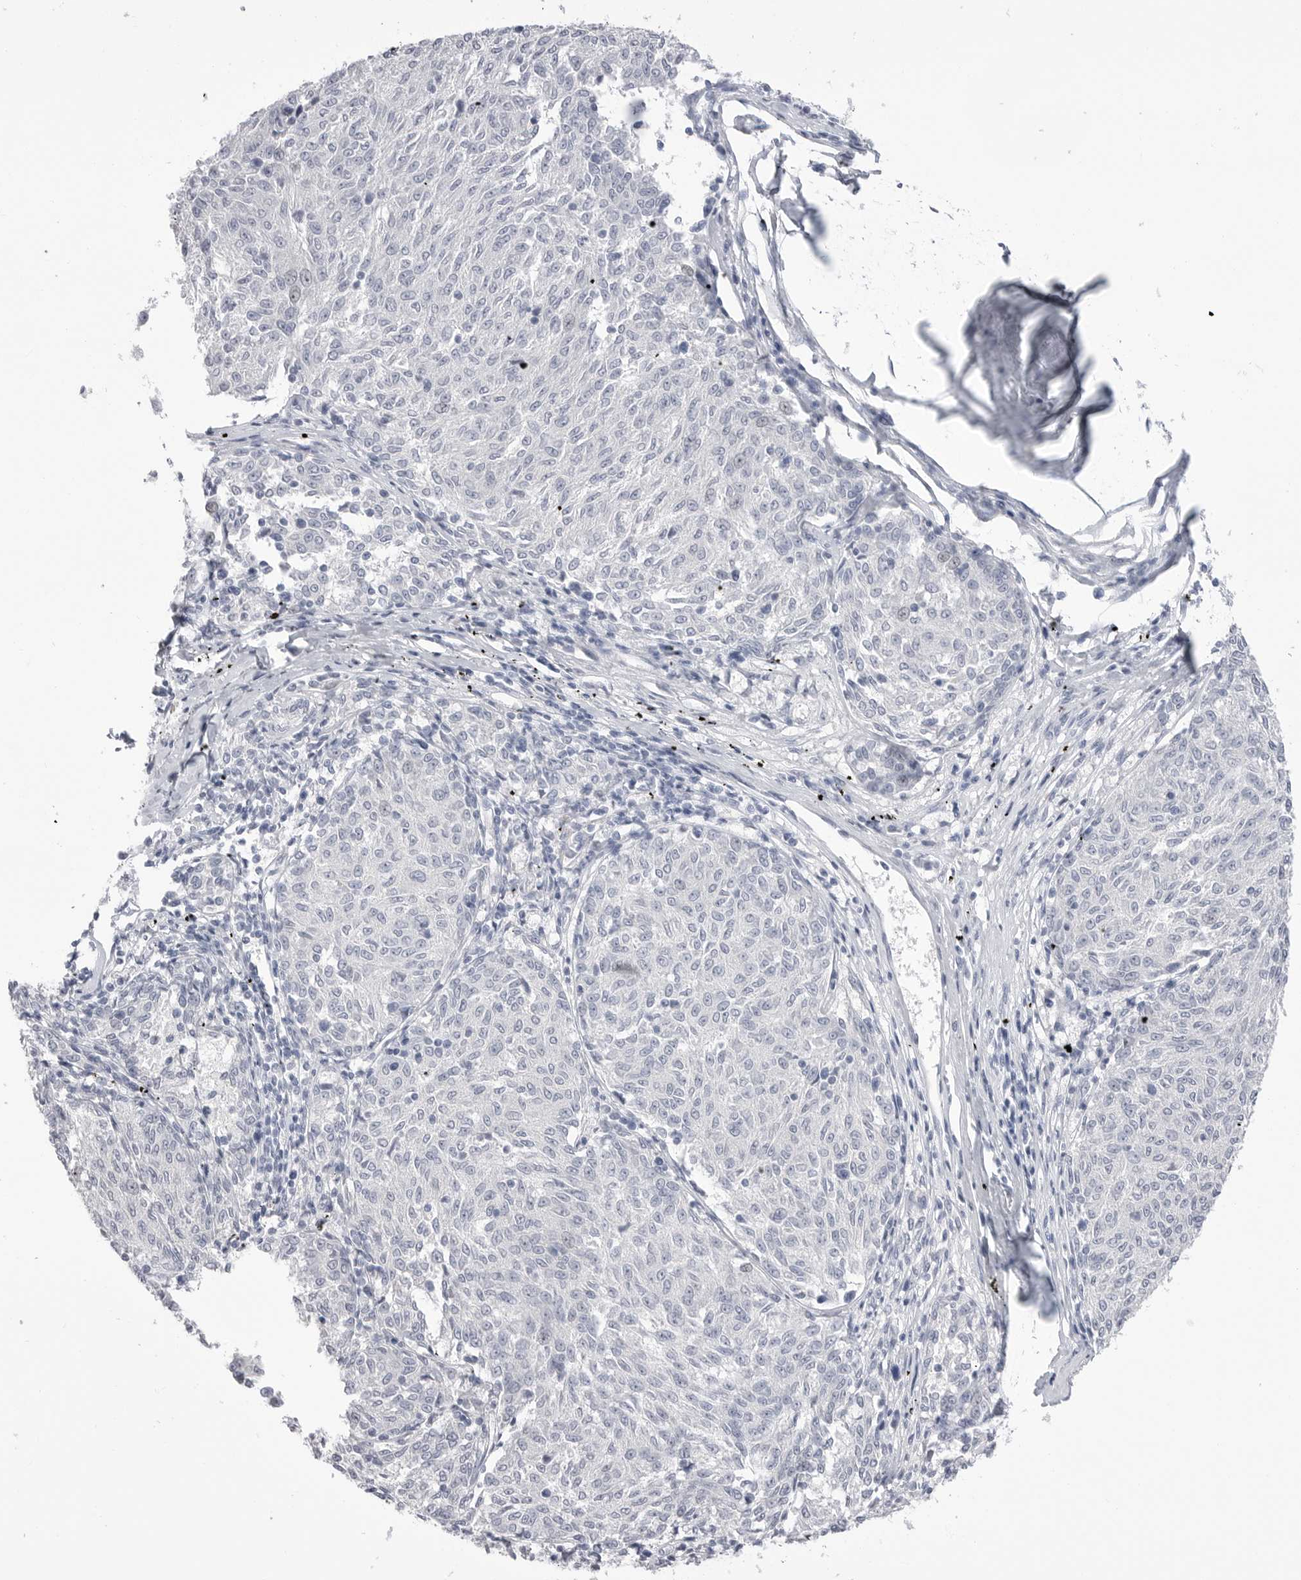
{"staining": {"intensity": "negative", "quantity": "none", "location": "none"}, "tissue": "melanoma", "cell_type": "Tumor cells", "image_type": "cancer", "snomed": [{"axis": "morphology", "description": "Malignant melanoma, NOS"}, {"axis": "topography", "description": "Skin"}], "caption": "There is no significant positivity in tumor cells of melanoma.", "gene": "CPB1", "patient": {"sex": "female", "age": 72}}